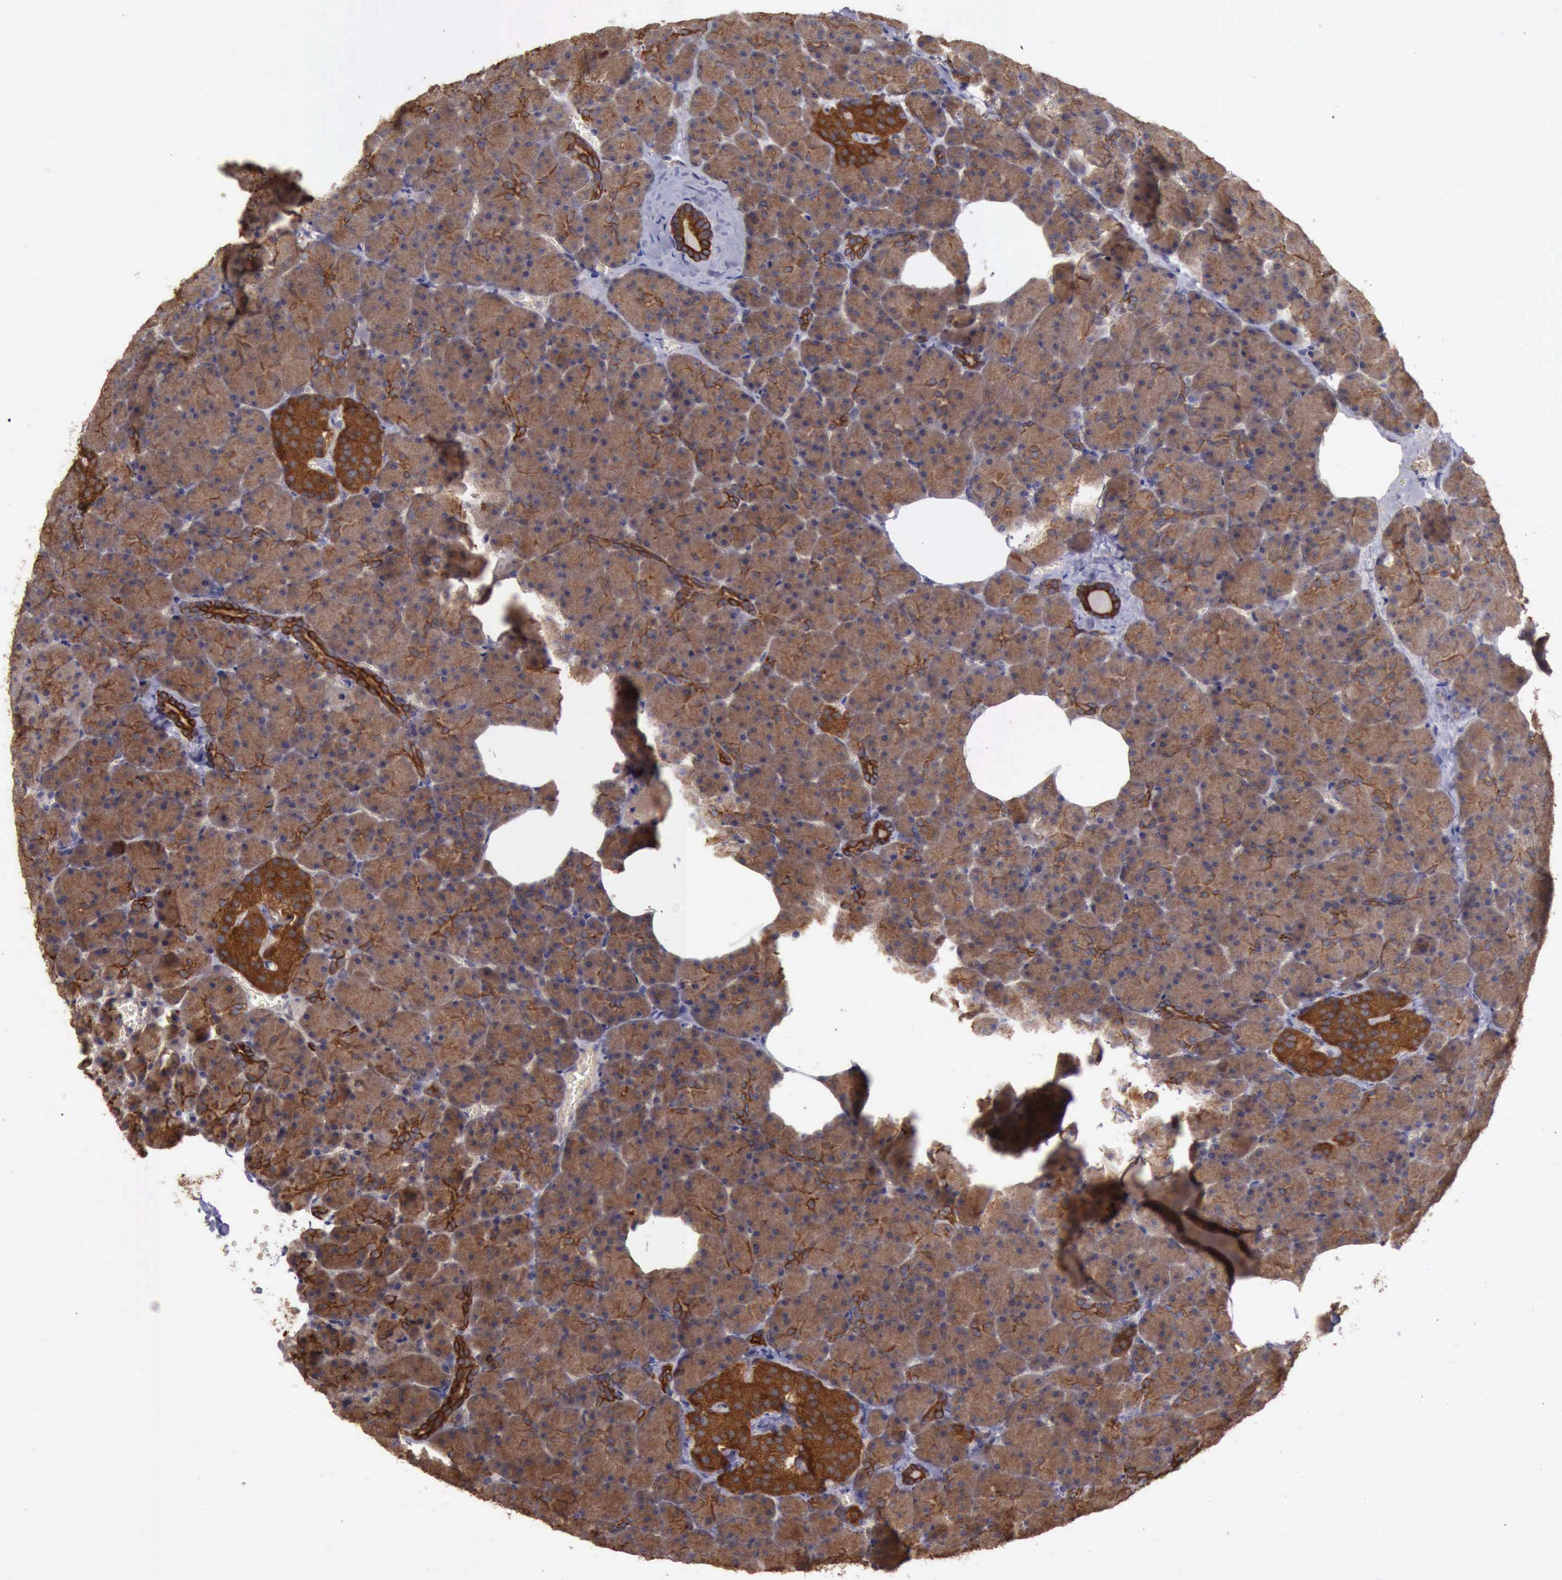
{"staining": {"intensity": "moderate", "quantity": ">75%", "location": "cytoplasmic/membranous"}, "tissue": "pancreas", "cell_type": "Exocrine glandular cells", "image_type": "normal", "snomed": [{"axis": "morphology", "description": "Normal tissue, NOS"}, {"axis": "topography", "description": "Pancreas"}], "caption": "Immunohistochemical staining of unremarkable pancreas exhibits medium levels of moderate cytoplasmic/membranous staining in about >75% of exocrine glandular cells.", "gene": "RAB39B", "patient": {"sex": "female", "age": 35}}